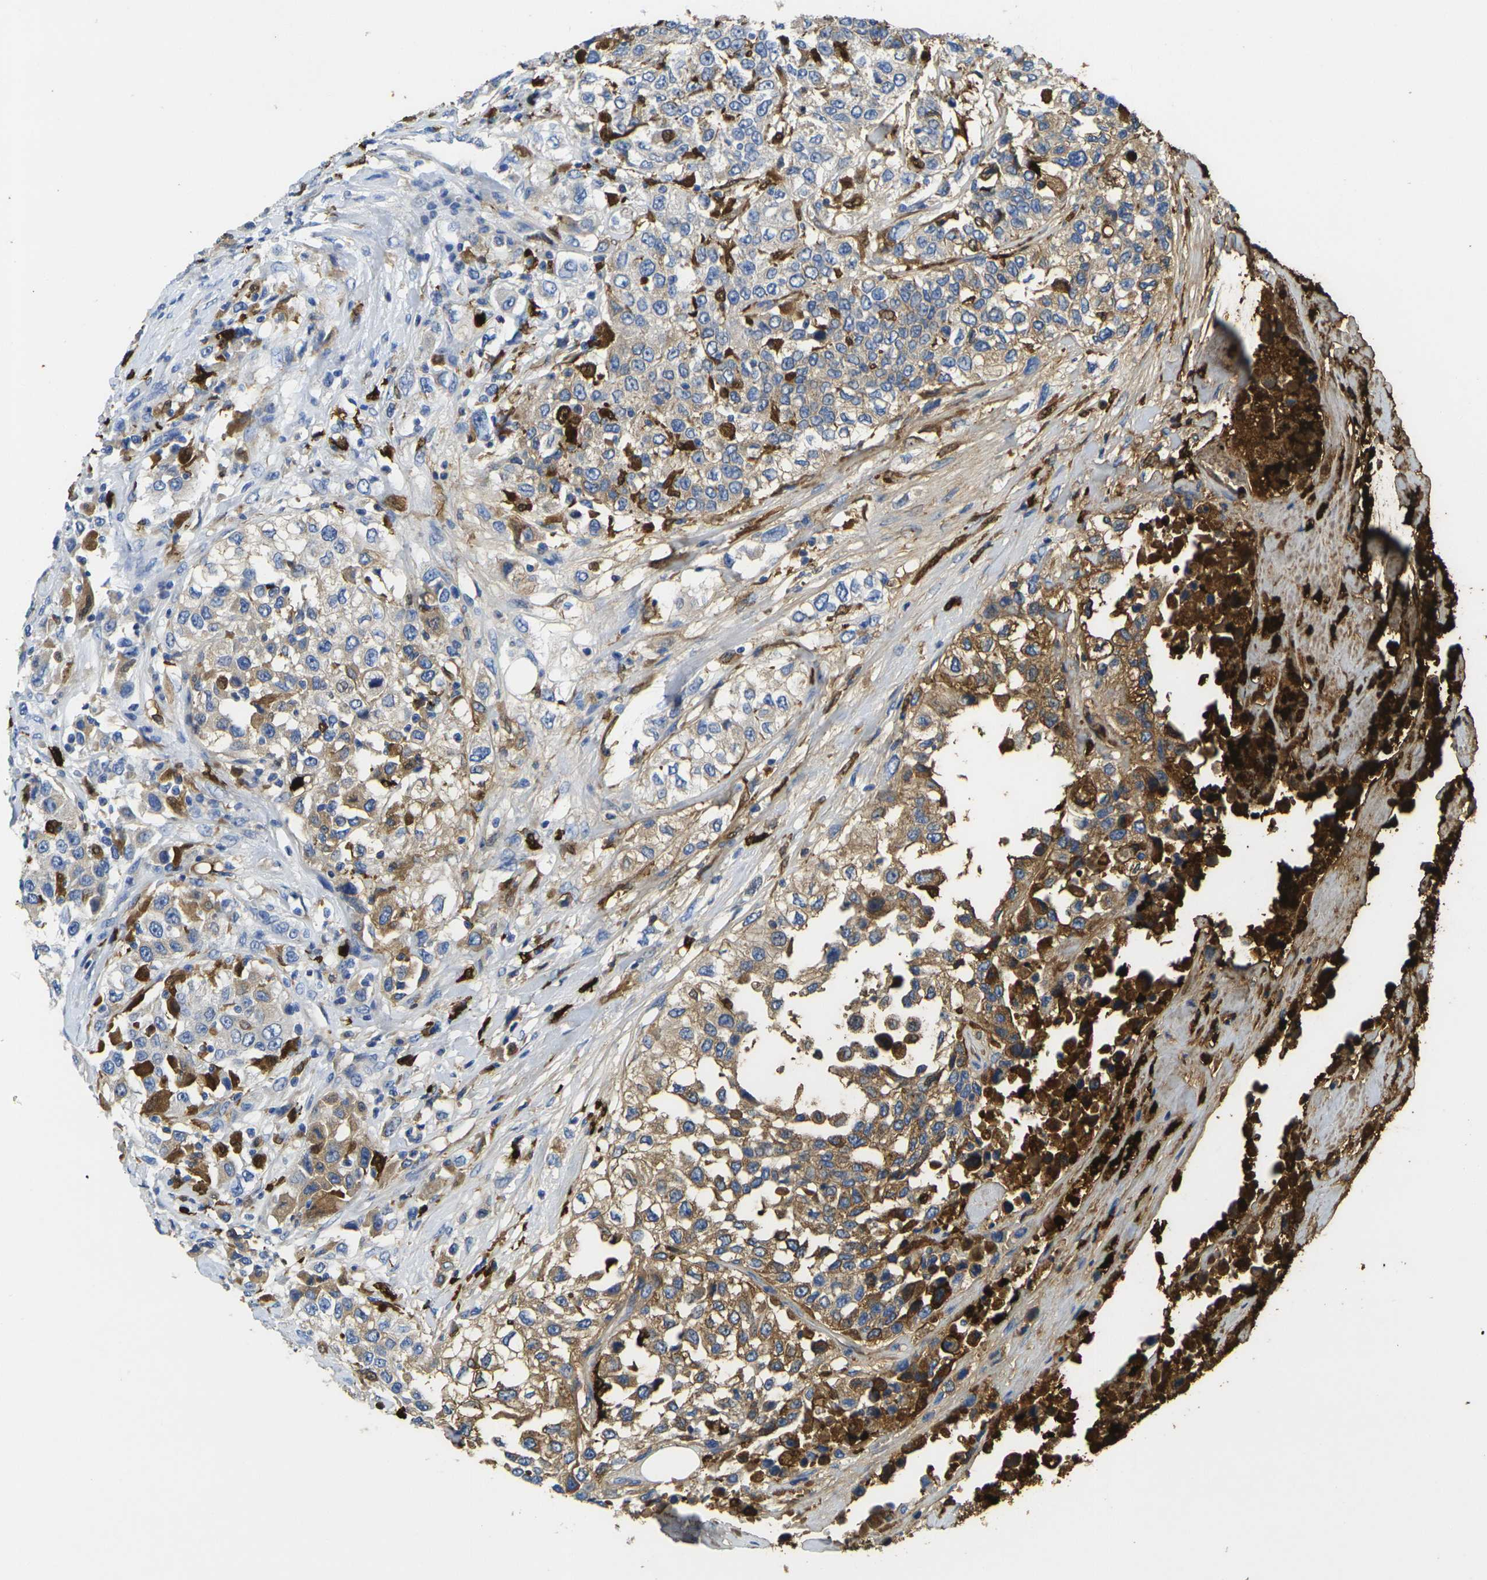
{"staining": {"intensity": "strong", "quantity": ">75%", "location": "cytoplasmic/membranous"}, "tissue": "urothelial cancer", "cell_type": "Tumor cells", "image_type": "cancer", "snomed": [{"axis": "morphology", "description": "Urothelial carcinoma, High grade"}, {"axis": "topography", "description": "Urinary bladder"}], "caption": "DAB immunohistochemical staining of human high-grade urothelial carcinoma reveals strong cytoplasmic/membranous protein expression in approximately >75% of tumor cells. Ihc stains the protein of interest in brown and the nuclei are stained blue.", "gene": "S100A9", "patient": {"sex": "female", "age": 80}}